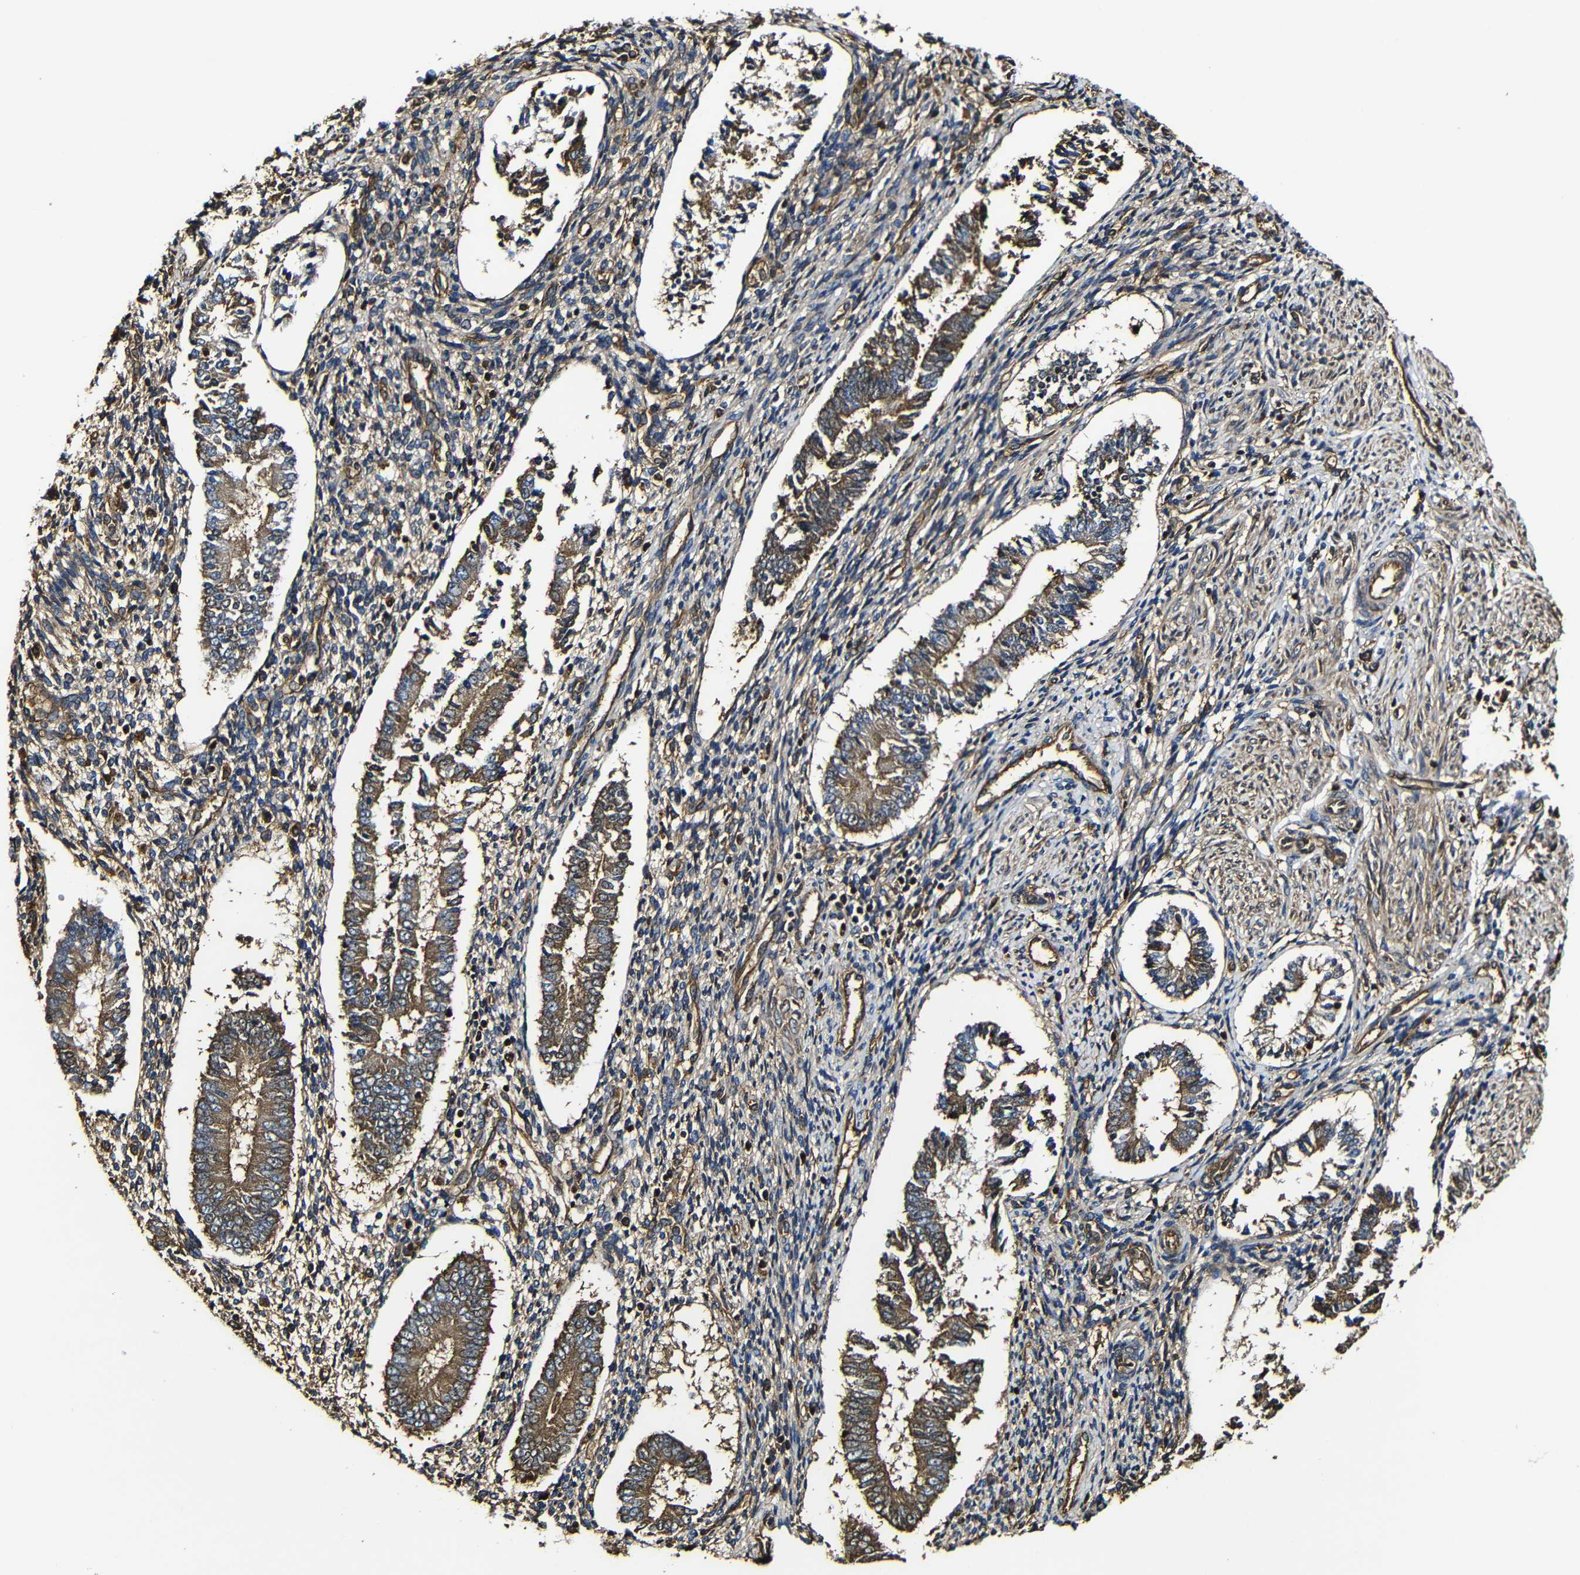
{"staining": {"intensity": "moderate", "quantity": "25%-75%", "location": "cytoplasmic/membranous"}, "tissue": "endometrium", "cell_type": "Cells in endometrial stroma", "image_type": "normal", "snomed": [{"axis": "morphology", "description": "Normal tissue, NOS"}, {"axis": "topography", "description": "Endometrium"}], "caption": "IHC (DAB) staining of normal human endometrium displays moderate cytoplasmic/membranous protein positivity in about 25%-75% of cells in endometrial stroma.", "gene": "MSN", "patient": {"sex": "female", "age": 42}}